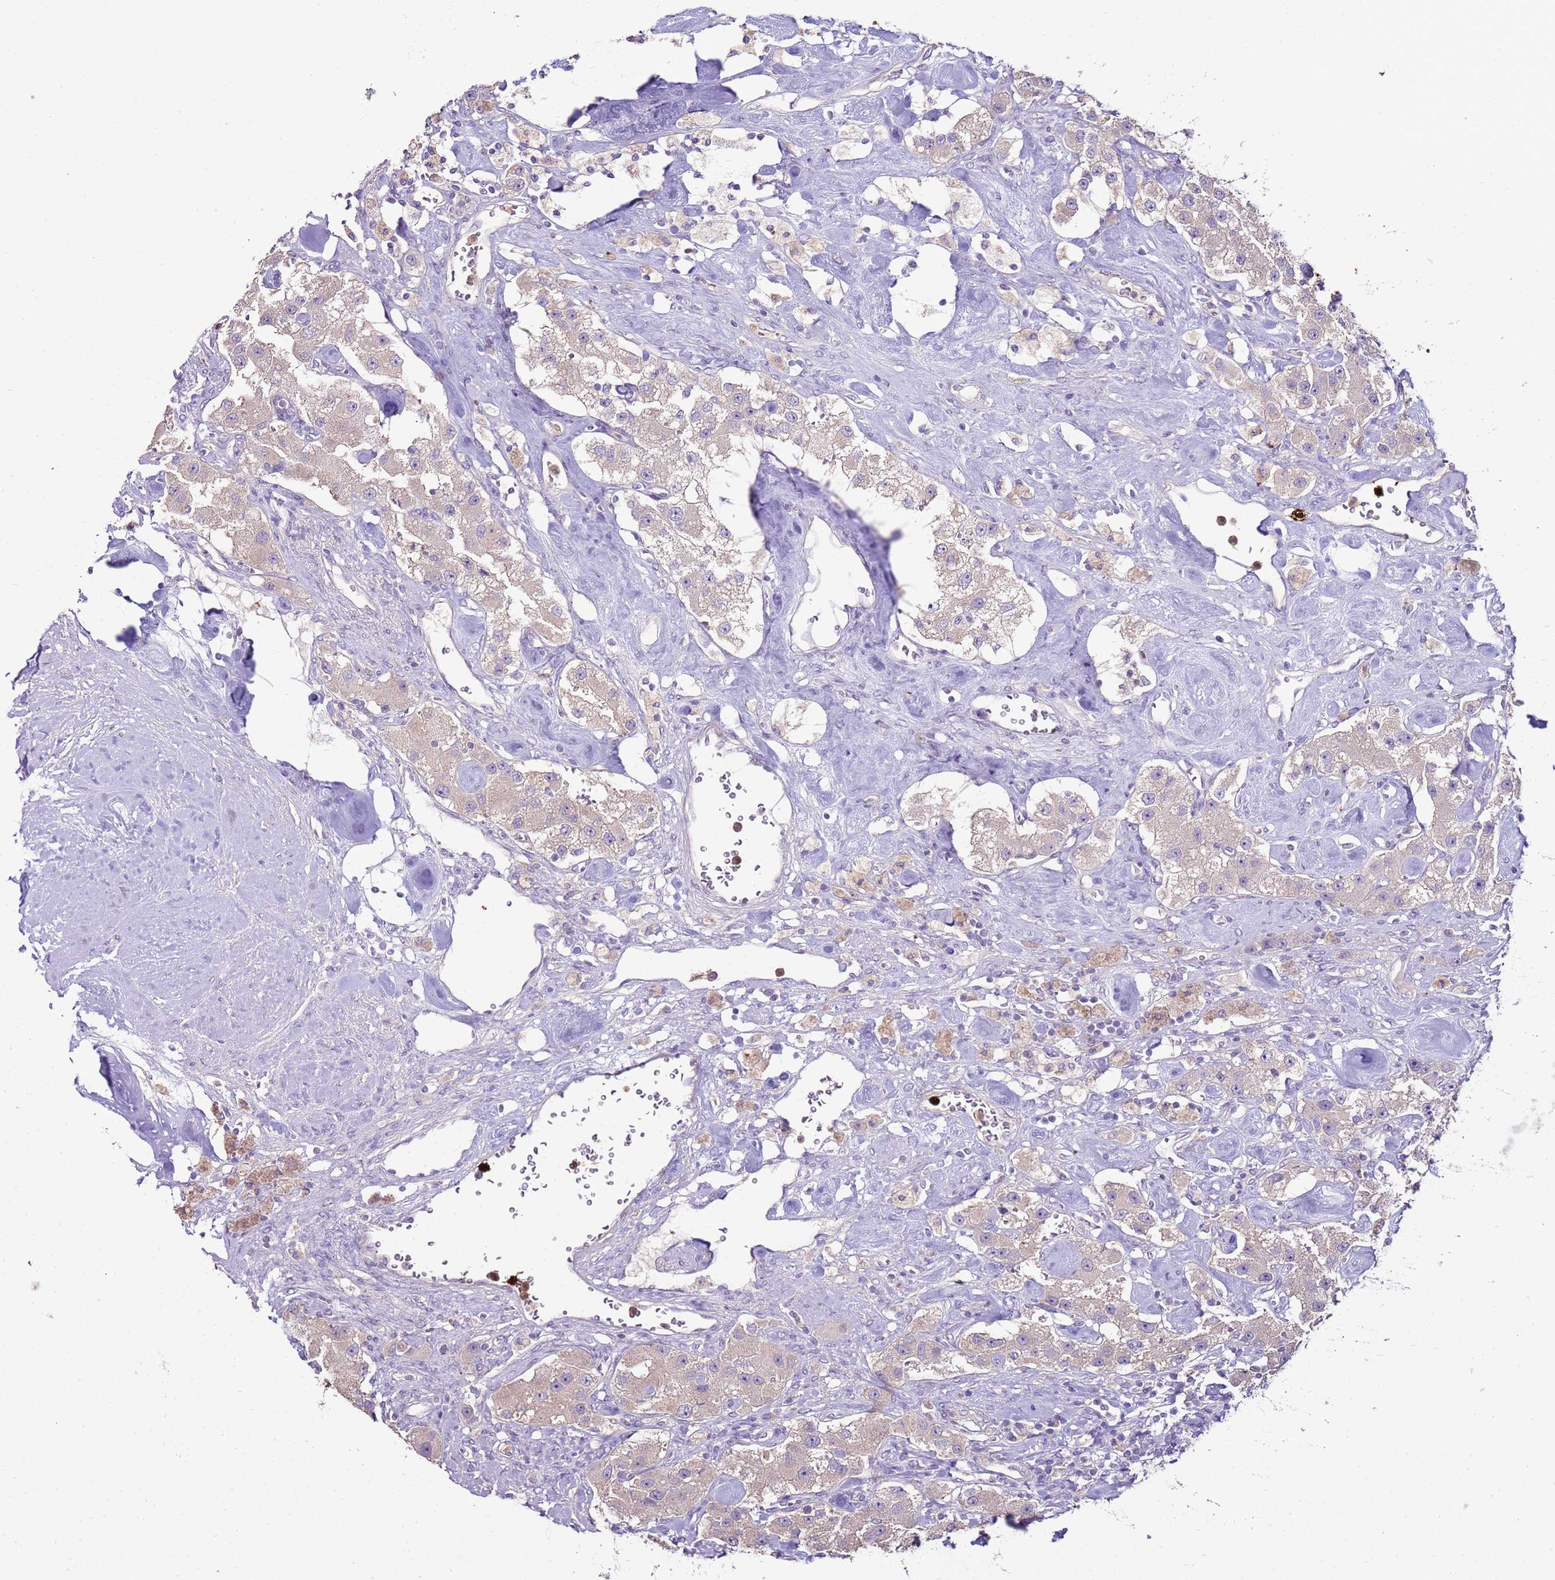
{"staining": {"intensity": "negative", "quantity": "none", "location": "none"}, "tissue": "carcinoid", "cell_type": "Tumor cells", "image_type": "cancer", "snomed": [{"axis": "morphology", "description": "Carcinoid, malignant, NOS"}, {"axis": "topography", "description": "Pancreas"}], "caption": "This photomicrograph is of carcinoid stained with immunohistochemistry (IHC) to label a protein in brown with the nuclei are counter-stained blue. There is no staining in tumor cells. (Brightfield microscopy of DAB (3,3'-diaminobenzidine) IHC at high magnification).", "gene": "IL2RG", "patient": {"sex": "male", "age": 41}}